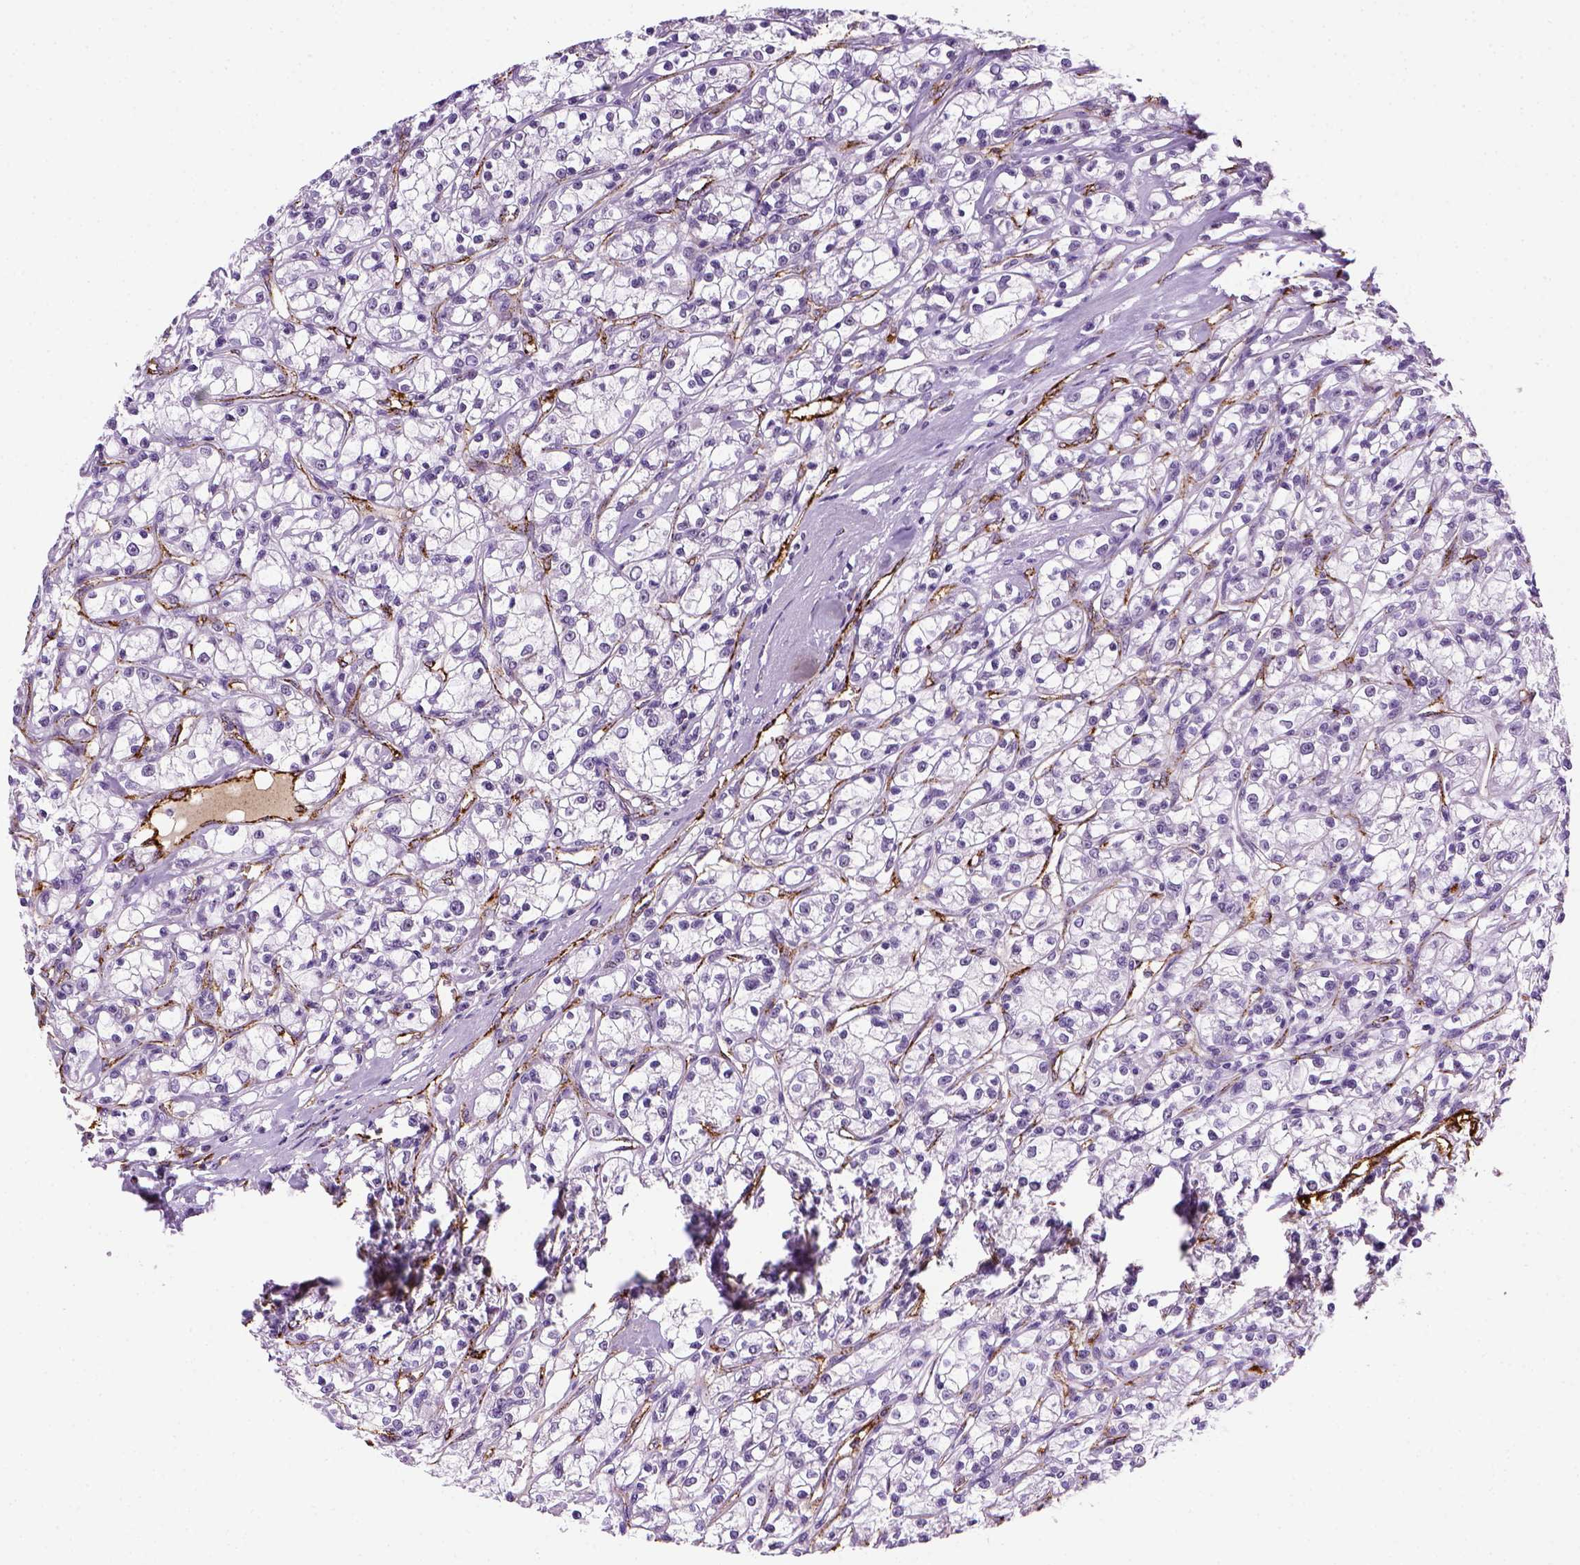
{"staining": {"intensity": "negative", "quantity": "none", "location": "none"}, "tissue": "renal cancer", "cell_type": "Tumor cells", "image_type": "cancer", "snomed": [{"axis": "morphology", "description": "Adenocarcinoma, NOS"}, {"axis": "topography", "description": "Kidney"}], "caption": "Tumor cells show no significant staining in renal cancer (adenocarcinoma).", "gene": "VWF", "patient": {"sex": "female", "age": 59}}